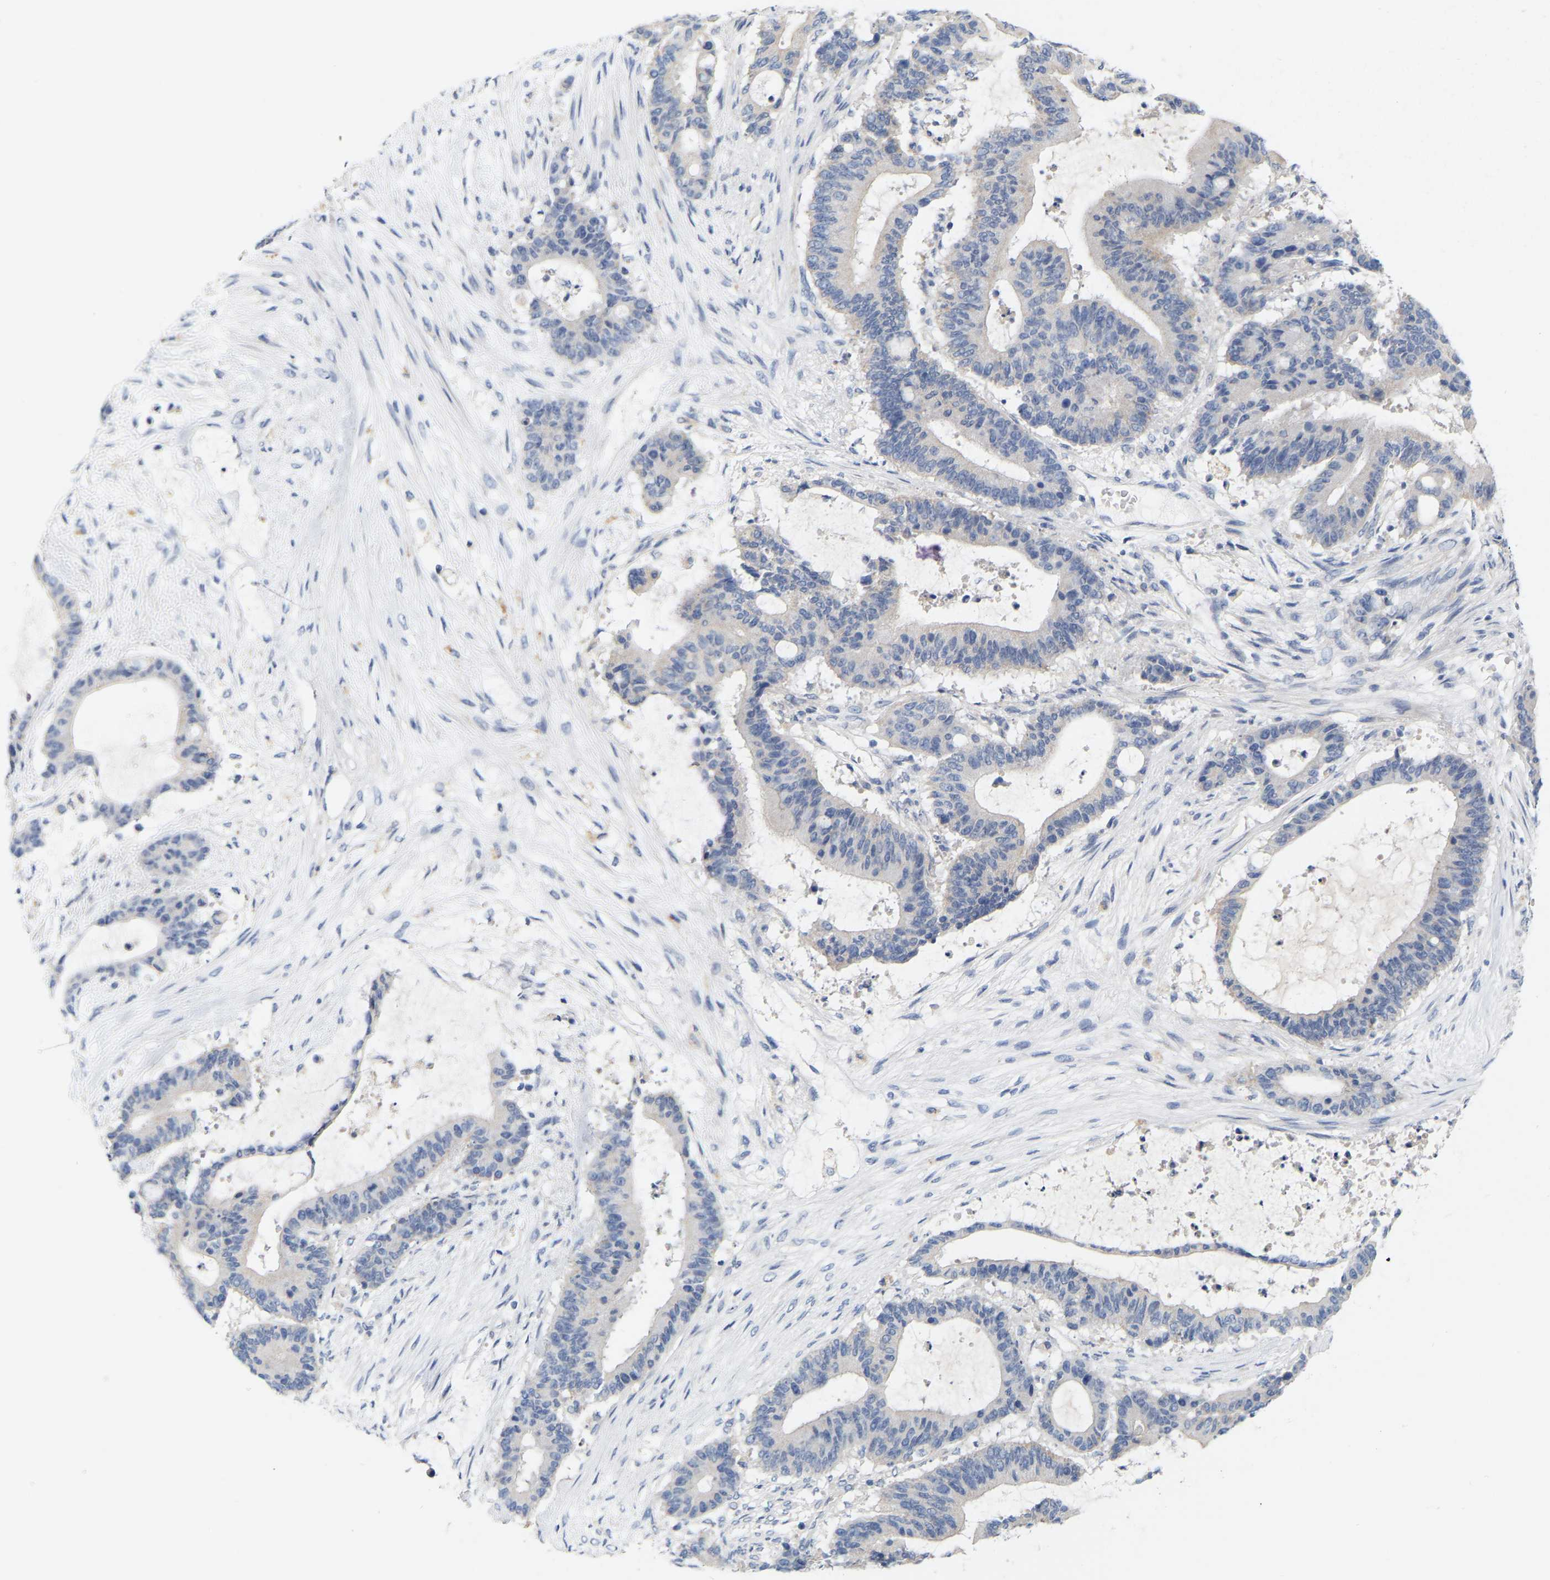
{"staining": {"intensity": "negative", "quantity": "none", "location": "none"}, "tissue": "liver cancer", "cell_type": "Tumor cells", "image_type": "cancer", "snomed": [{"axis": "morphology", "description": "Cholangiocarcinoma"}, {"axis": "topography", "description": "Liver"}], "caption": "The image displays no staining of tumor cells in liver cancer.", "gene": "WIPI2", "patient": {"sex": "female", "age": 73}}